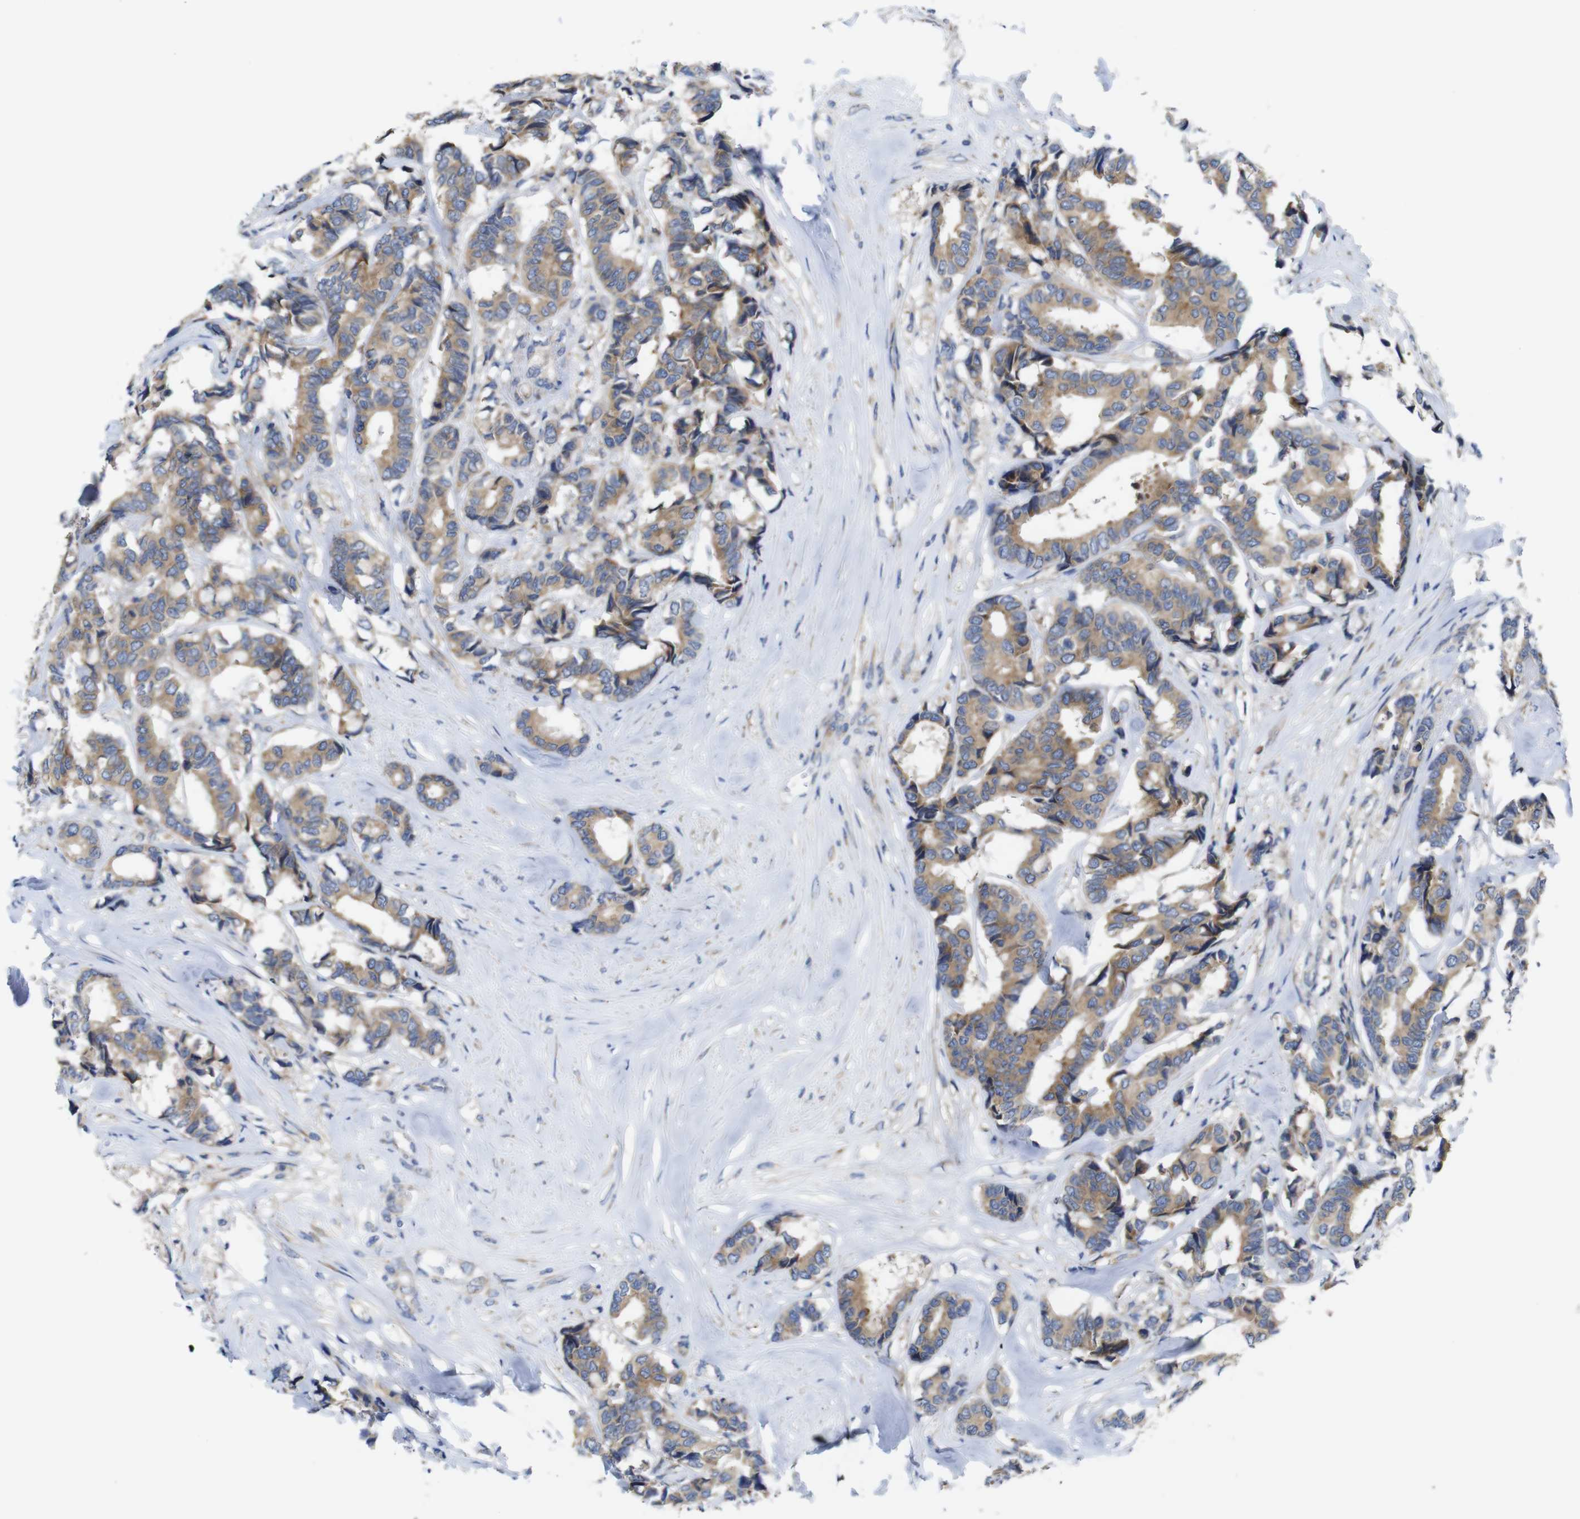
{"staining": {"intensity": "moderate", "quantity": ">75%", "location": "cytoplasmic/membranous"}, "tissue": "breast cancer", "cell_type": "Tumor cells", "image_type": "cancer", "snomed": [{"axis": "morphology", "description": "Duct carcinoma"}, {"axis": "topography", "description": "Breast"}], "caption": "Brown immunohistochemical staining in breast infiltrating ductal carcinoma reveals moderate cytoplasmic/membranous staining in approximately >75% of tumor cells.", "gene": "DDRGK1", "patient": {"sex": "female", "age": 87}}